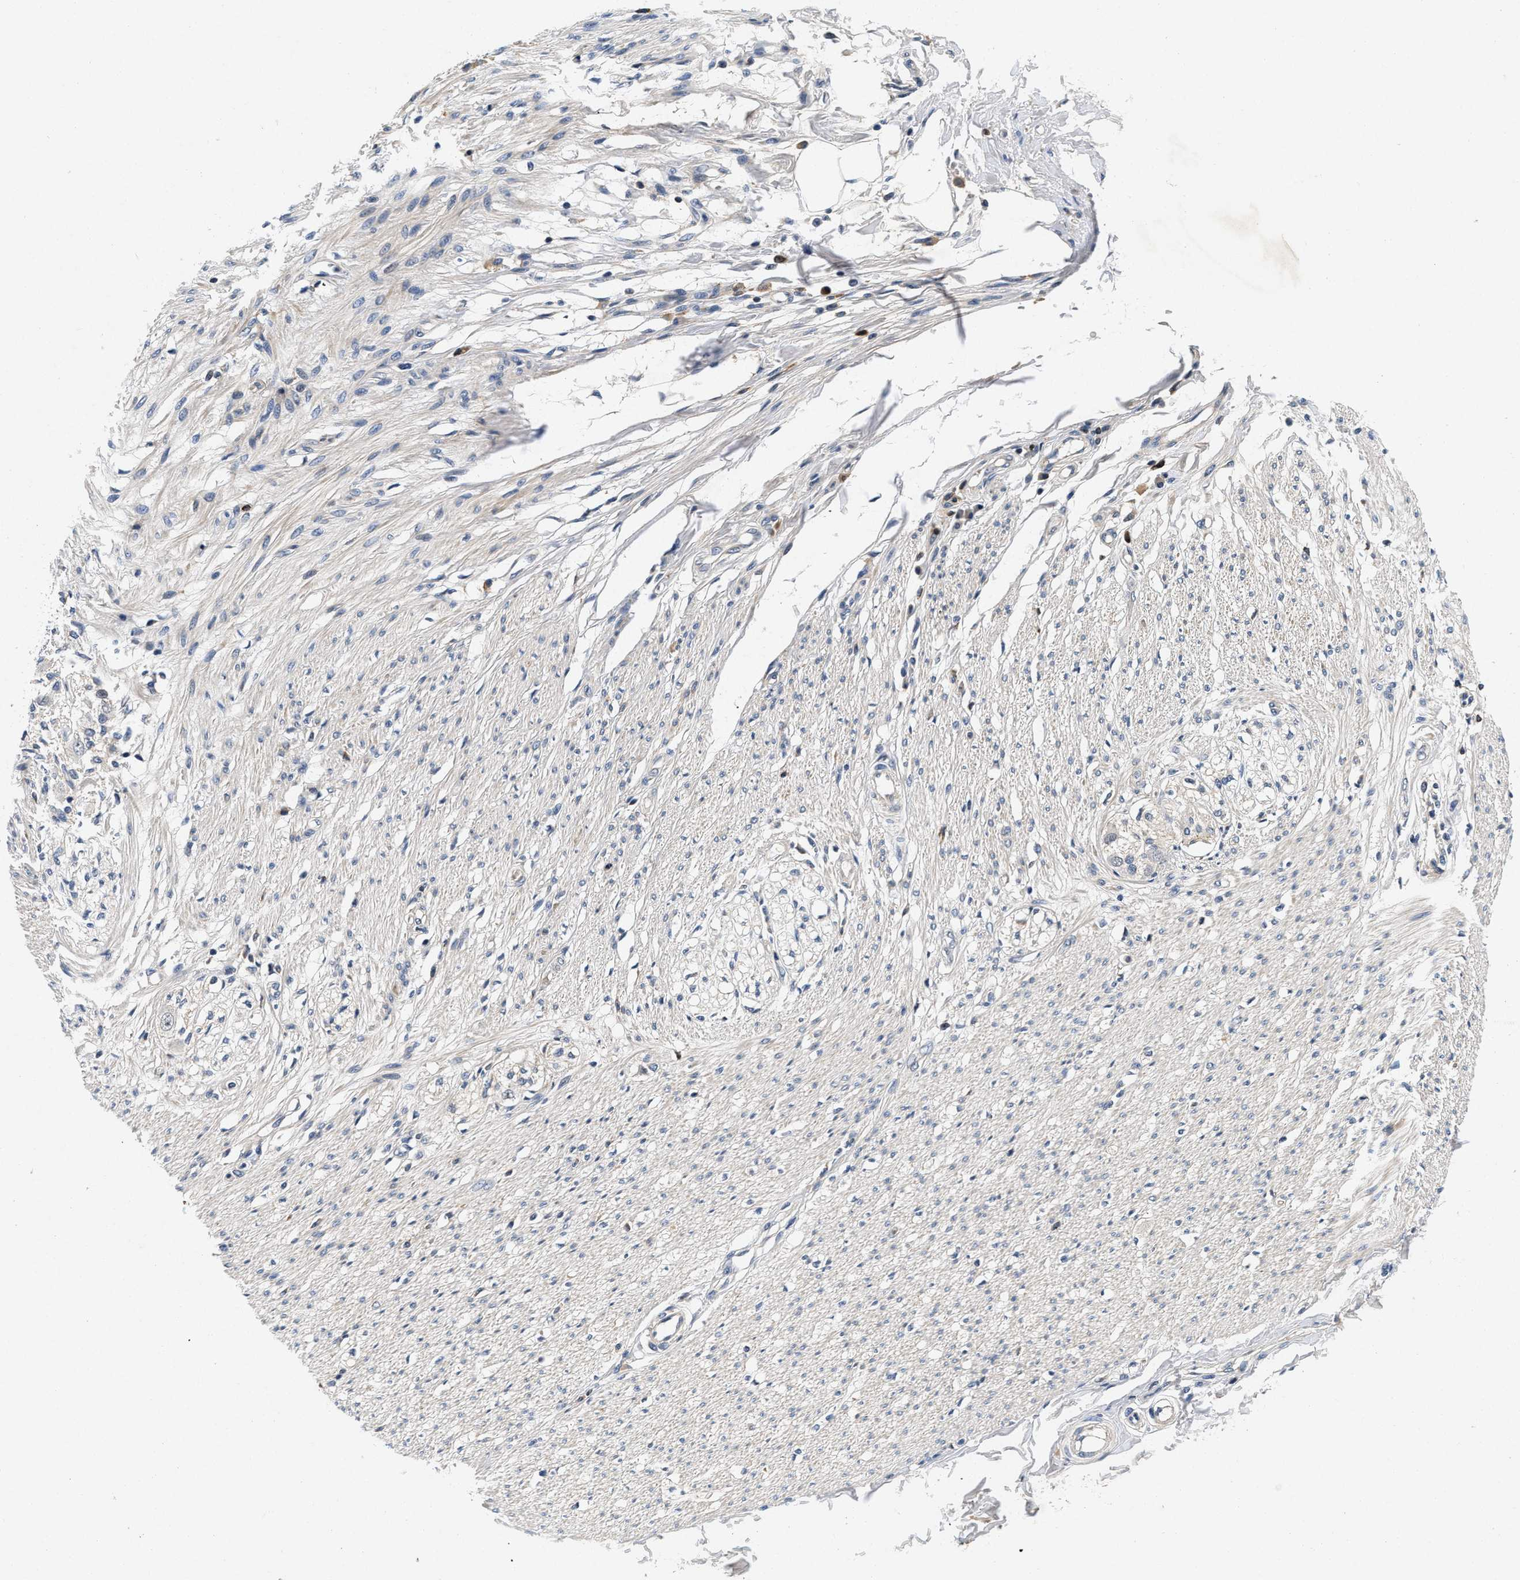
{"staining": {"intensity": "moderate", "quantity": "<25%", "location": "cytoplasmic/membranous"}, "tissue": "smooth muscle", "cell_type": "Smooth muscle cells", "image_type": "normal", "snomed": [{"axis": "morphology", "description": "Normal tissue, NOS"}, {"axis": "morphology", "description": "Adenocarcinoma, NOS"}, {"axis": "topography", "description": "Colon"}, {"axis": "topography", "description": "Peripheral nerve tissue"}], "caption": "Smooth muscle was stained to show a protein in brown. There is low levels of moderate cytoplasmic/membranous positivity in about <25% of smooth muscle cells. (Brightfield microscopy of DAB IHC at high magnification).", "gene": "PDP1", "patient": {"sex": "male", "age": 14}}